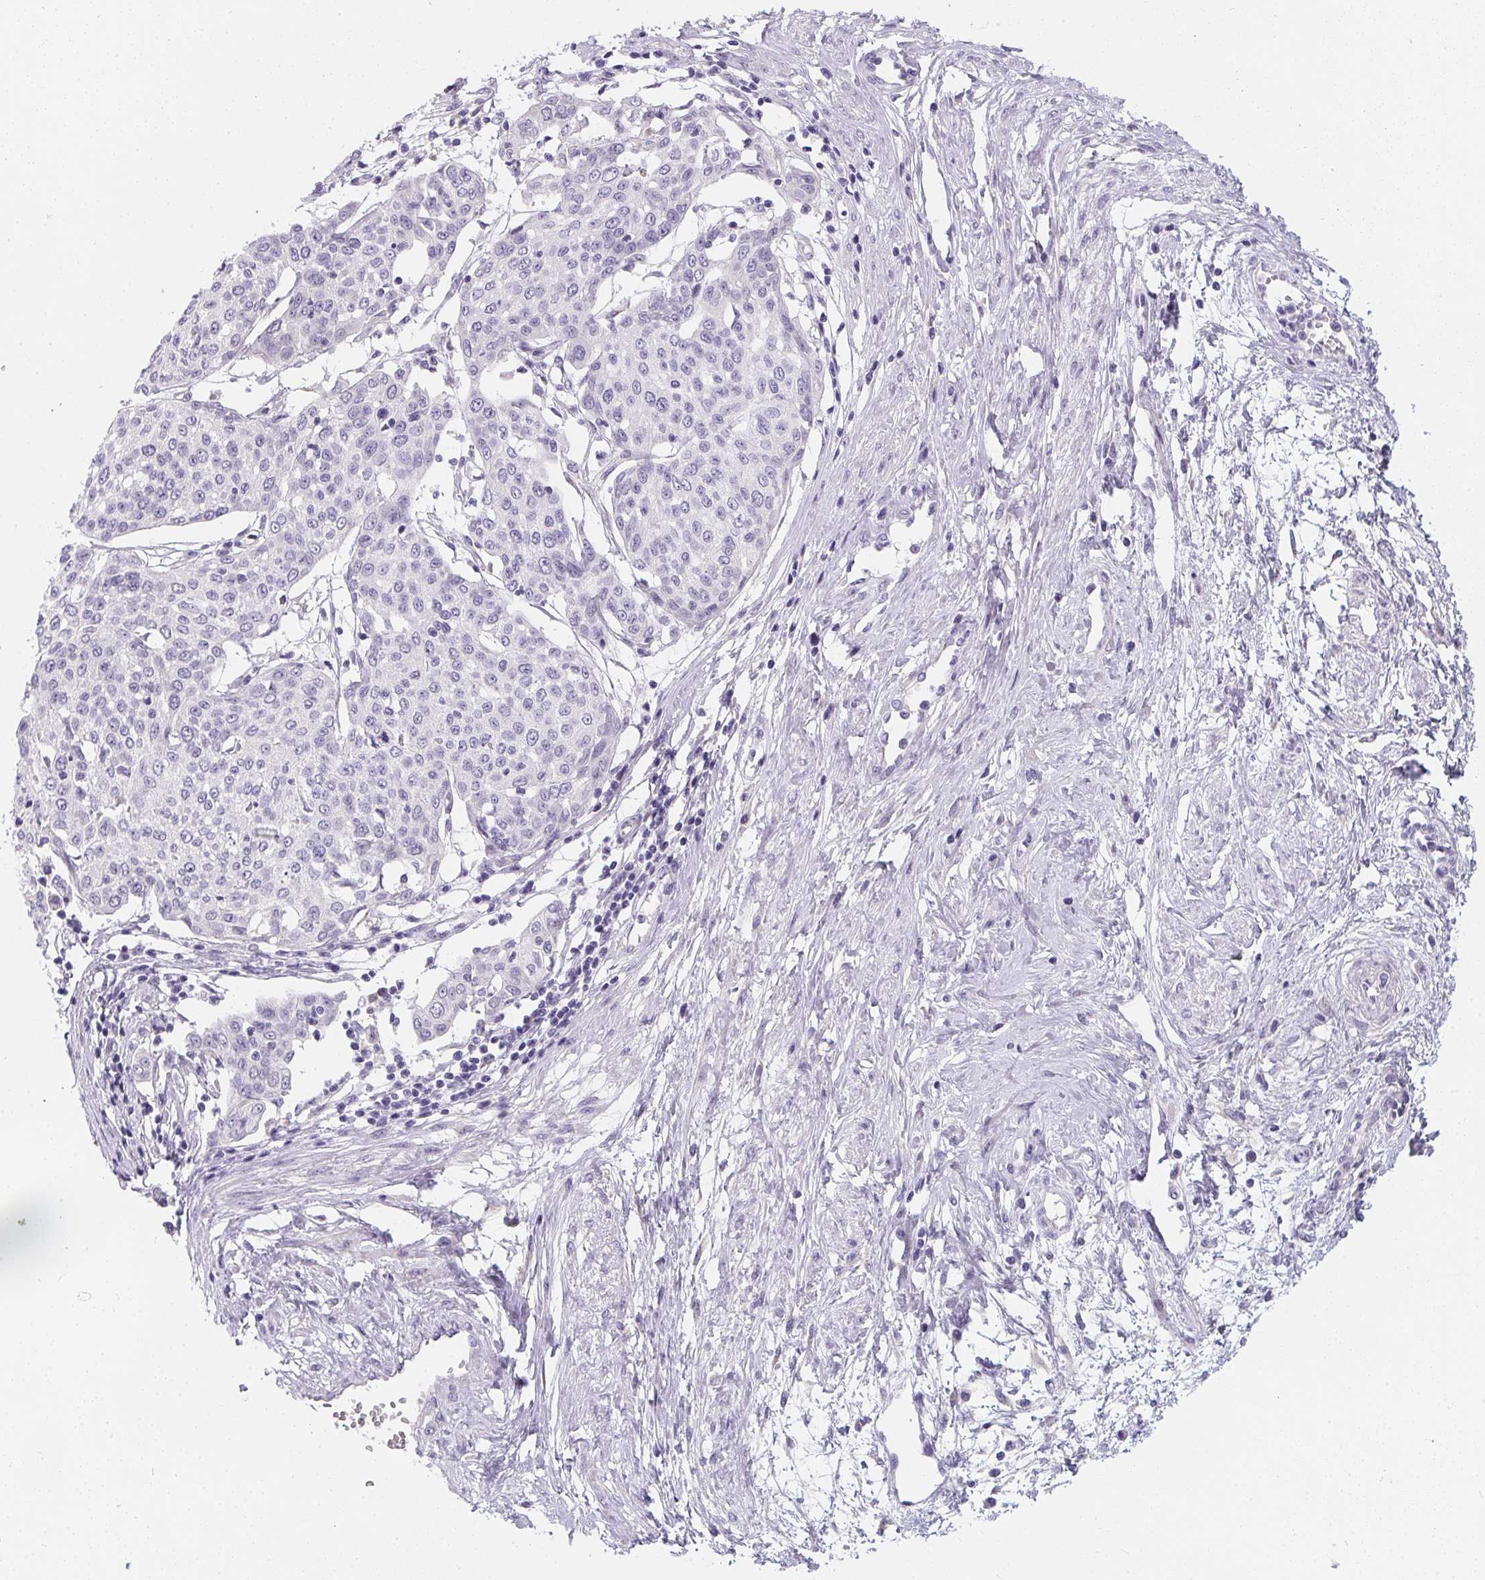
{"staining": {"intensity": "negative", "quantity": "none", "location": "none"}, "tissue": "cervical cancer", "cell_type": "Tumor cells", "image_type": "cancer", "snomed": [{"axis": "morphology", "description": "Squamous cell carcinoma, NOS"}, {"axis": "topography", "description": "Cervix"}], "caption": "Immunohistochemistry (IHC) histopathology image of cervical cancer (squamous cell carcinoma) stained for a protein (brown), which shows no staining in tumor cells.", "gene": "MAP1A", "patient": {"sex": "female", "age": 34}}